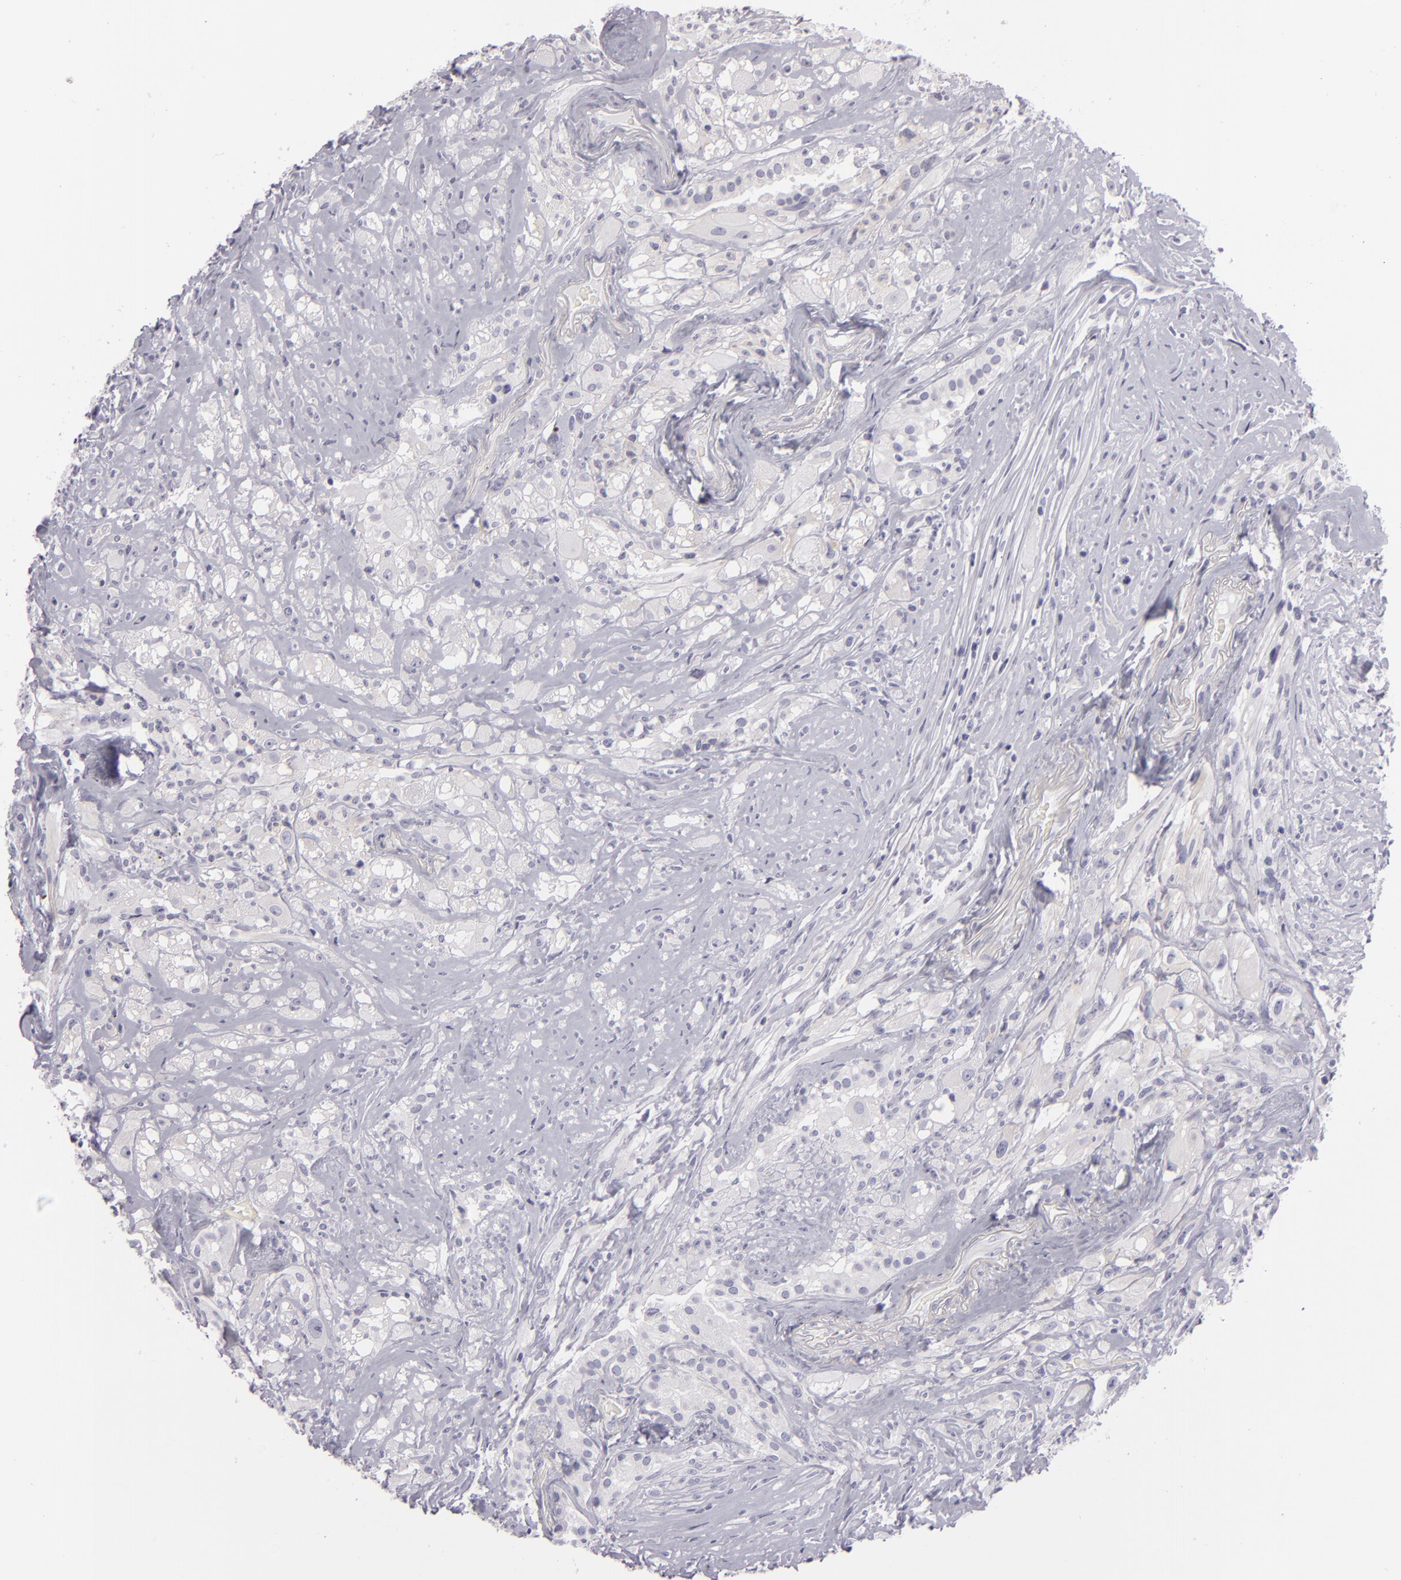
{"staining": {"intensity": "negative", "quantity": "none", "location": "none"}, "tissue": "glioma", "cell_type": "Tumor cells", "image_type": "cancer", "snomed": [{"axis": "morphology", "description": "Glioma, malignant, High grade"}, {"axis": "topography", "description": "Brain"}], "caption": "This is an IHC histopathology image of human glioma. There is no positivity in tumor cells.", "gene": "DLG4", "patient": {"sex": "male", "age": 48}}